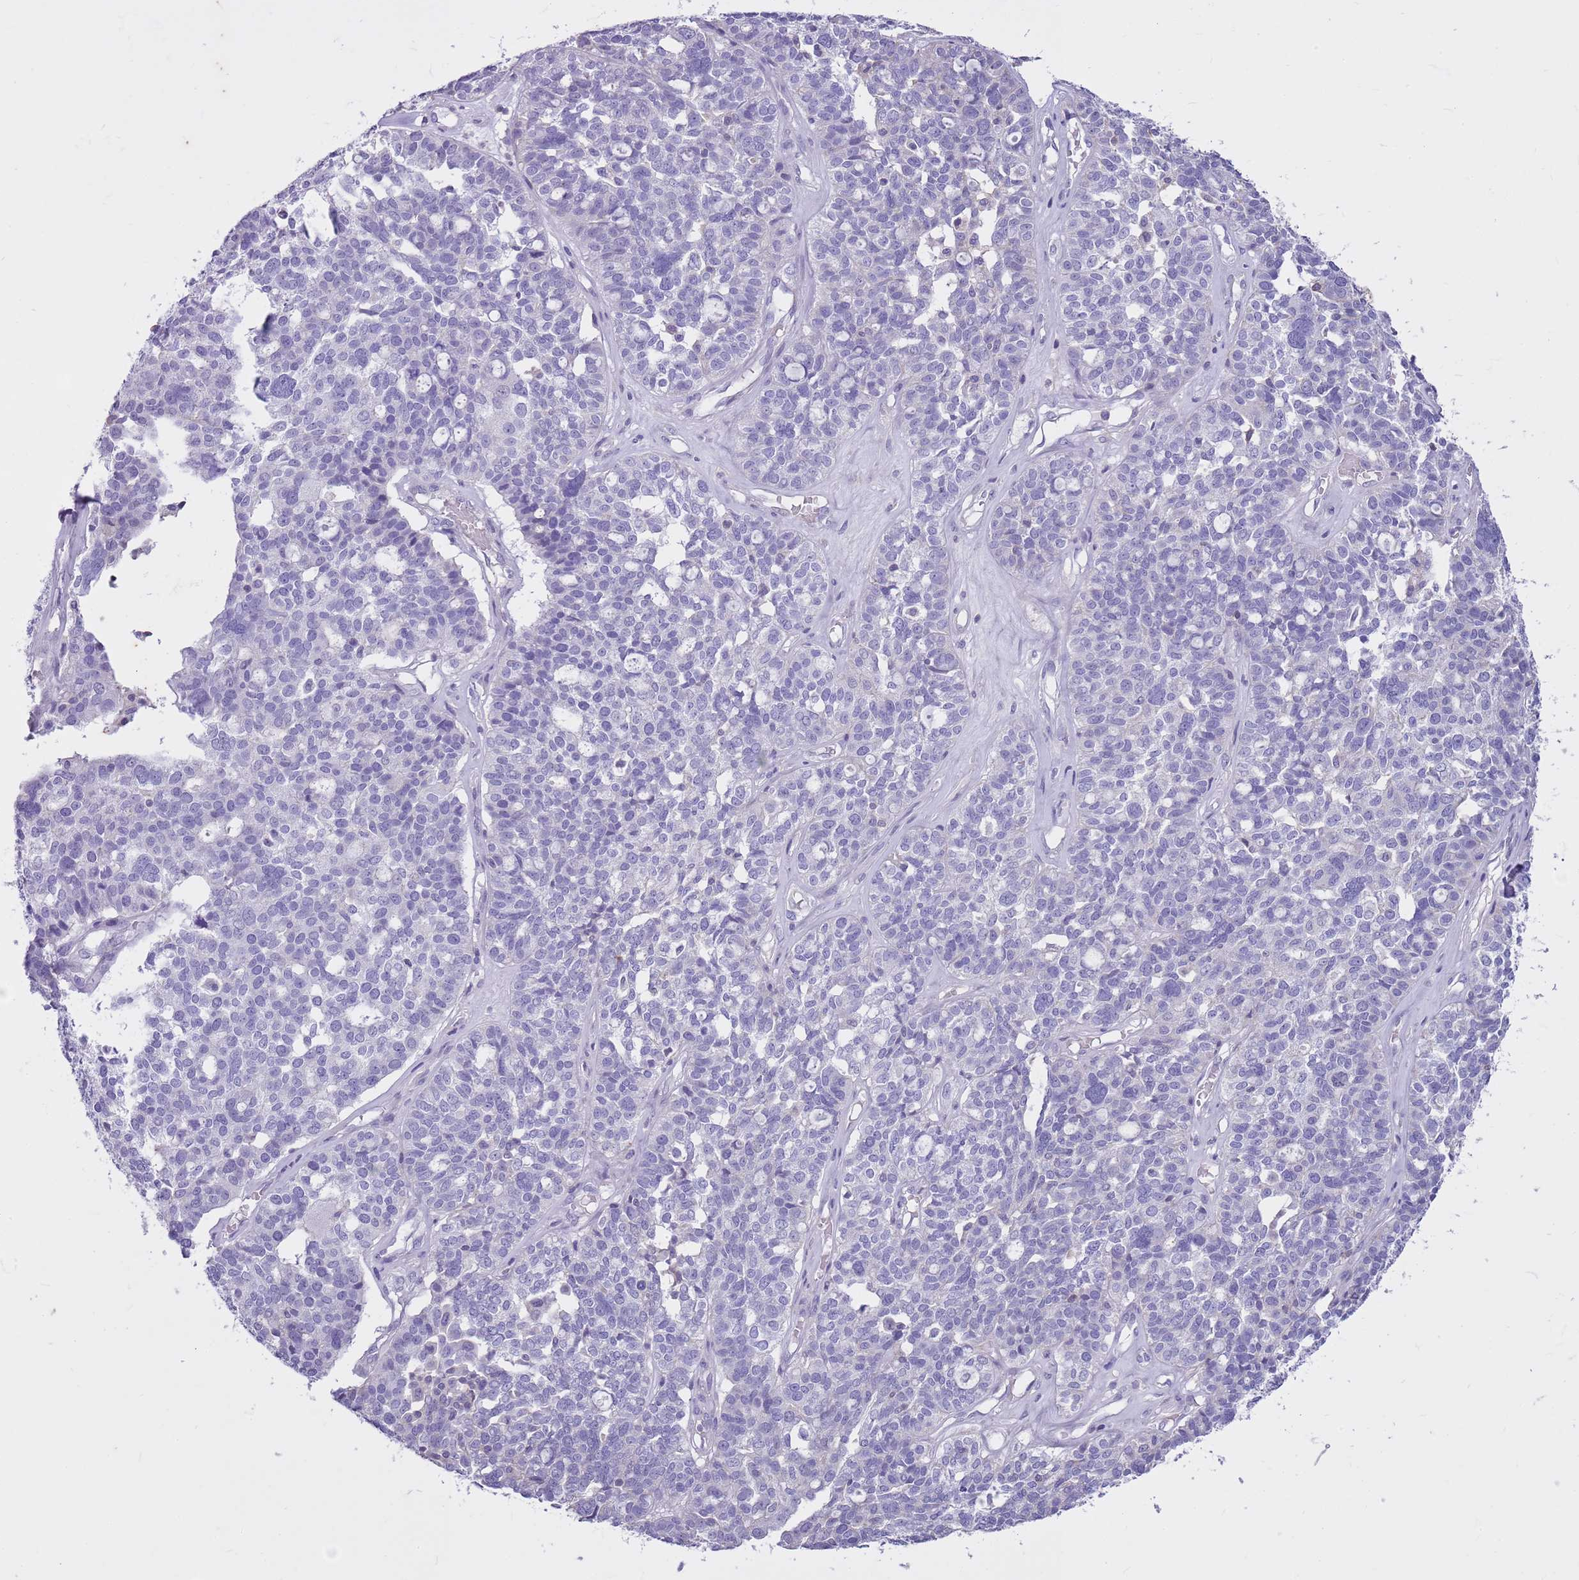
{"staining": {"intensity": "negative", "quantity": "none", "location": "none"}, "tissue": "ovarian cancer", "cell_type": "Tumor cells", "image_type": "cancer", "snomed": [{"axis": "morphology", "description": "Cystadenocarcinoma, serous, NOS"}, {"axis": "topography", "description": "Ovary"}], "caption": "The micrograph shows no significant positivity in tumor cells of ovarian cancer. (Brightfield microscopy of DAB immunohistochemistry (IHC) at high magnification).", "gene": "CNPPD1", "patient": {"sex": "female", "age": 59}}